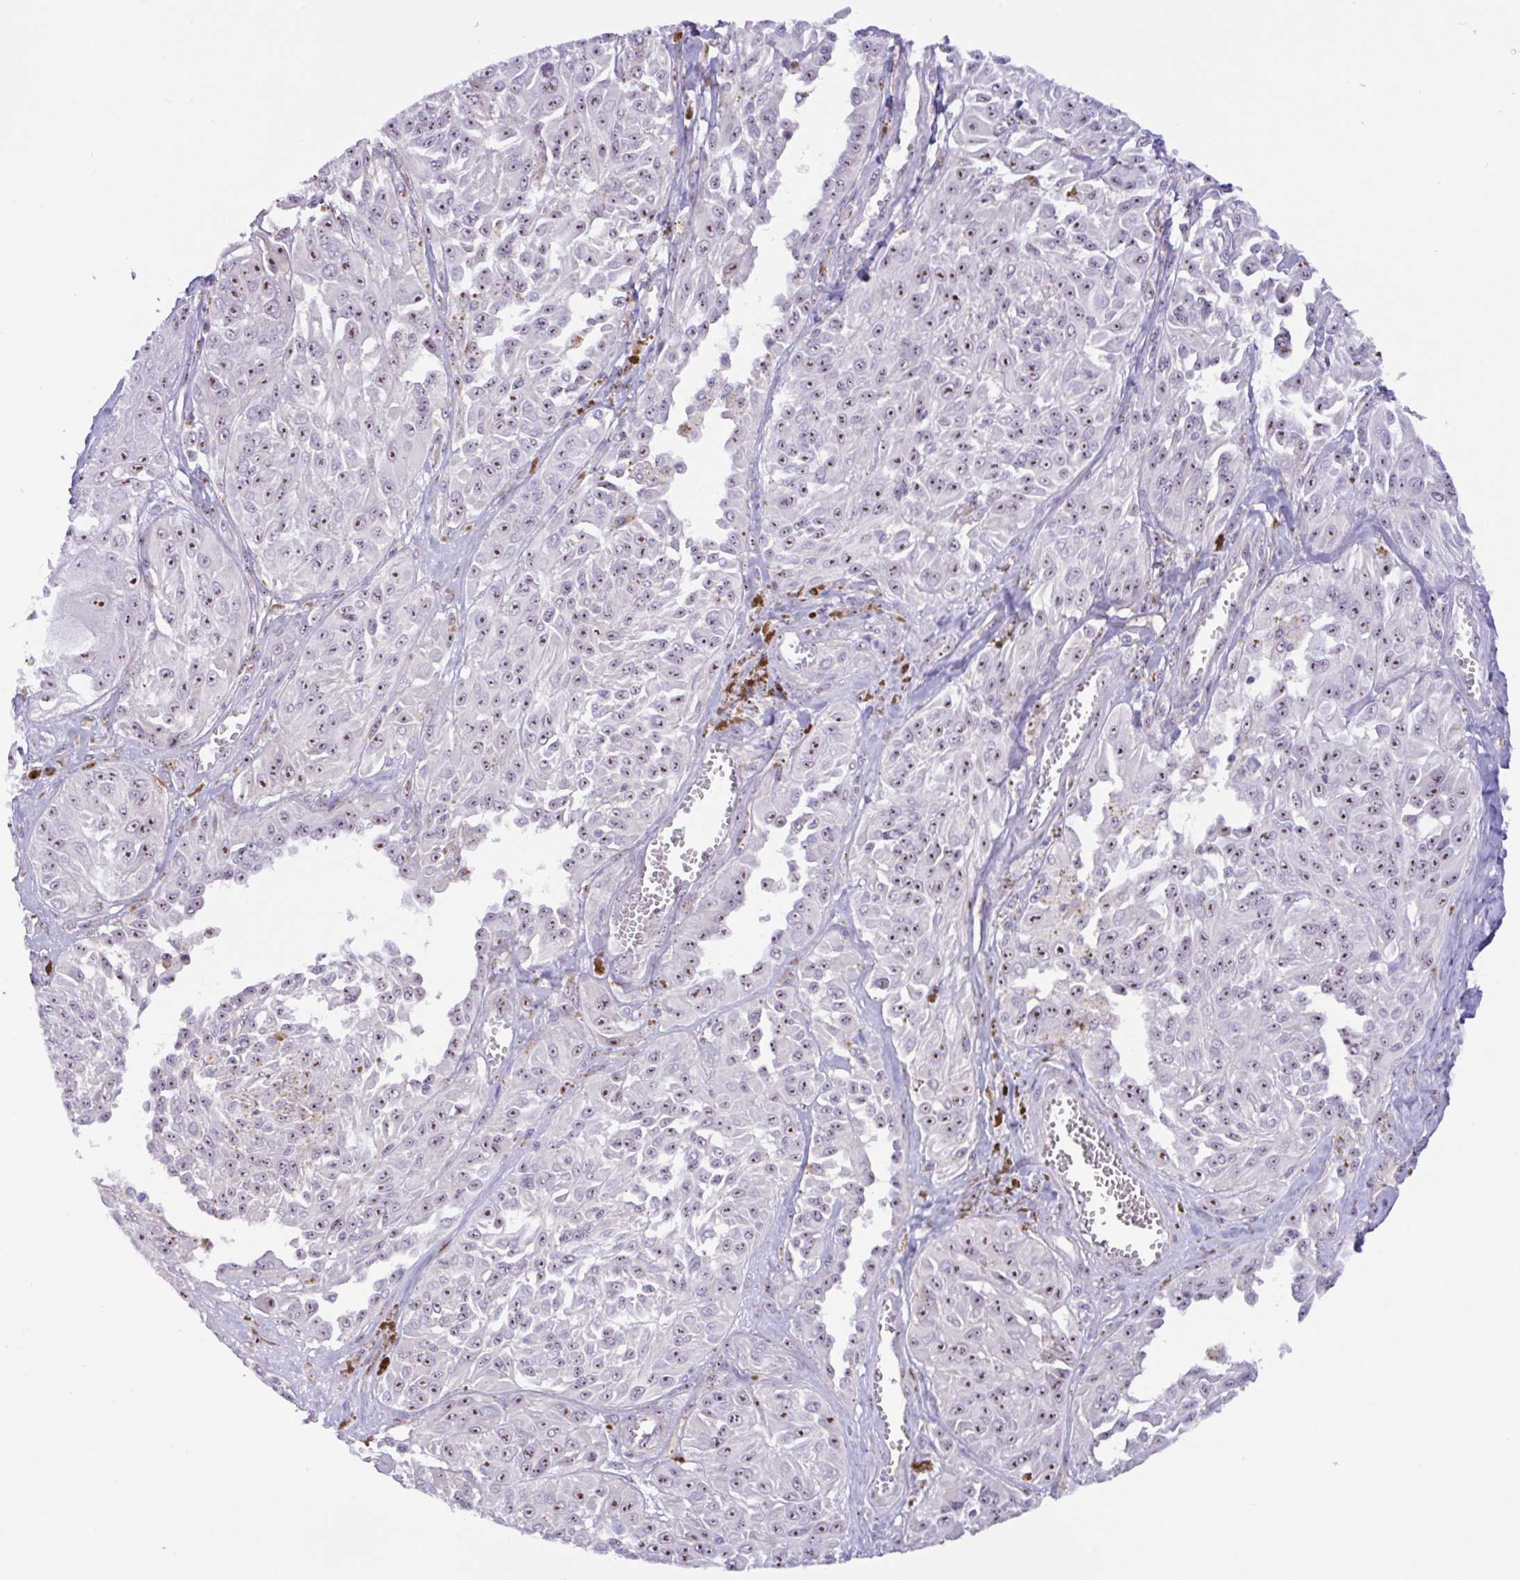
{"staining": {"intensity": "moderate", "quantity": "25%-75%", "location": "nuclear"}, "tissue": "melanoma", "cell_type": "Tumor cells", "image_type": "cancer", "snomed": [{"axis": "morphology", "description": "Malignant melanoma, NOS"}, {"axis": "topography", "description": "Skin"}], "caption": "There is medium levels of moderate nuclear expression in tumor cells of malignant melanoma, as demonstrated by immunohistochemical staining (brown color).", "gene": "MXRA8", "patient": {"sex": "male", "age": 94}}